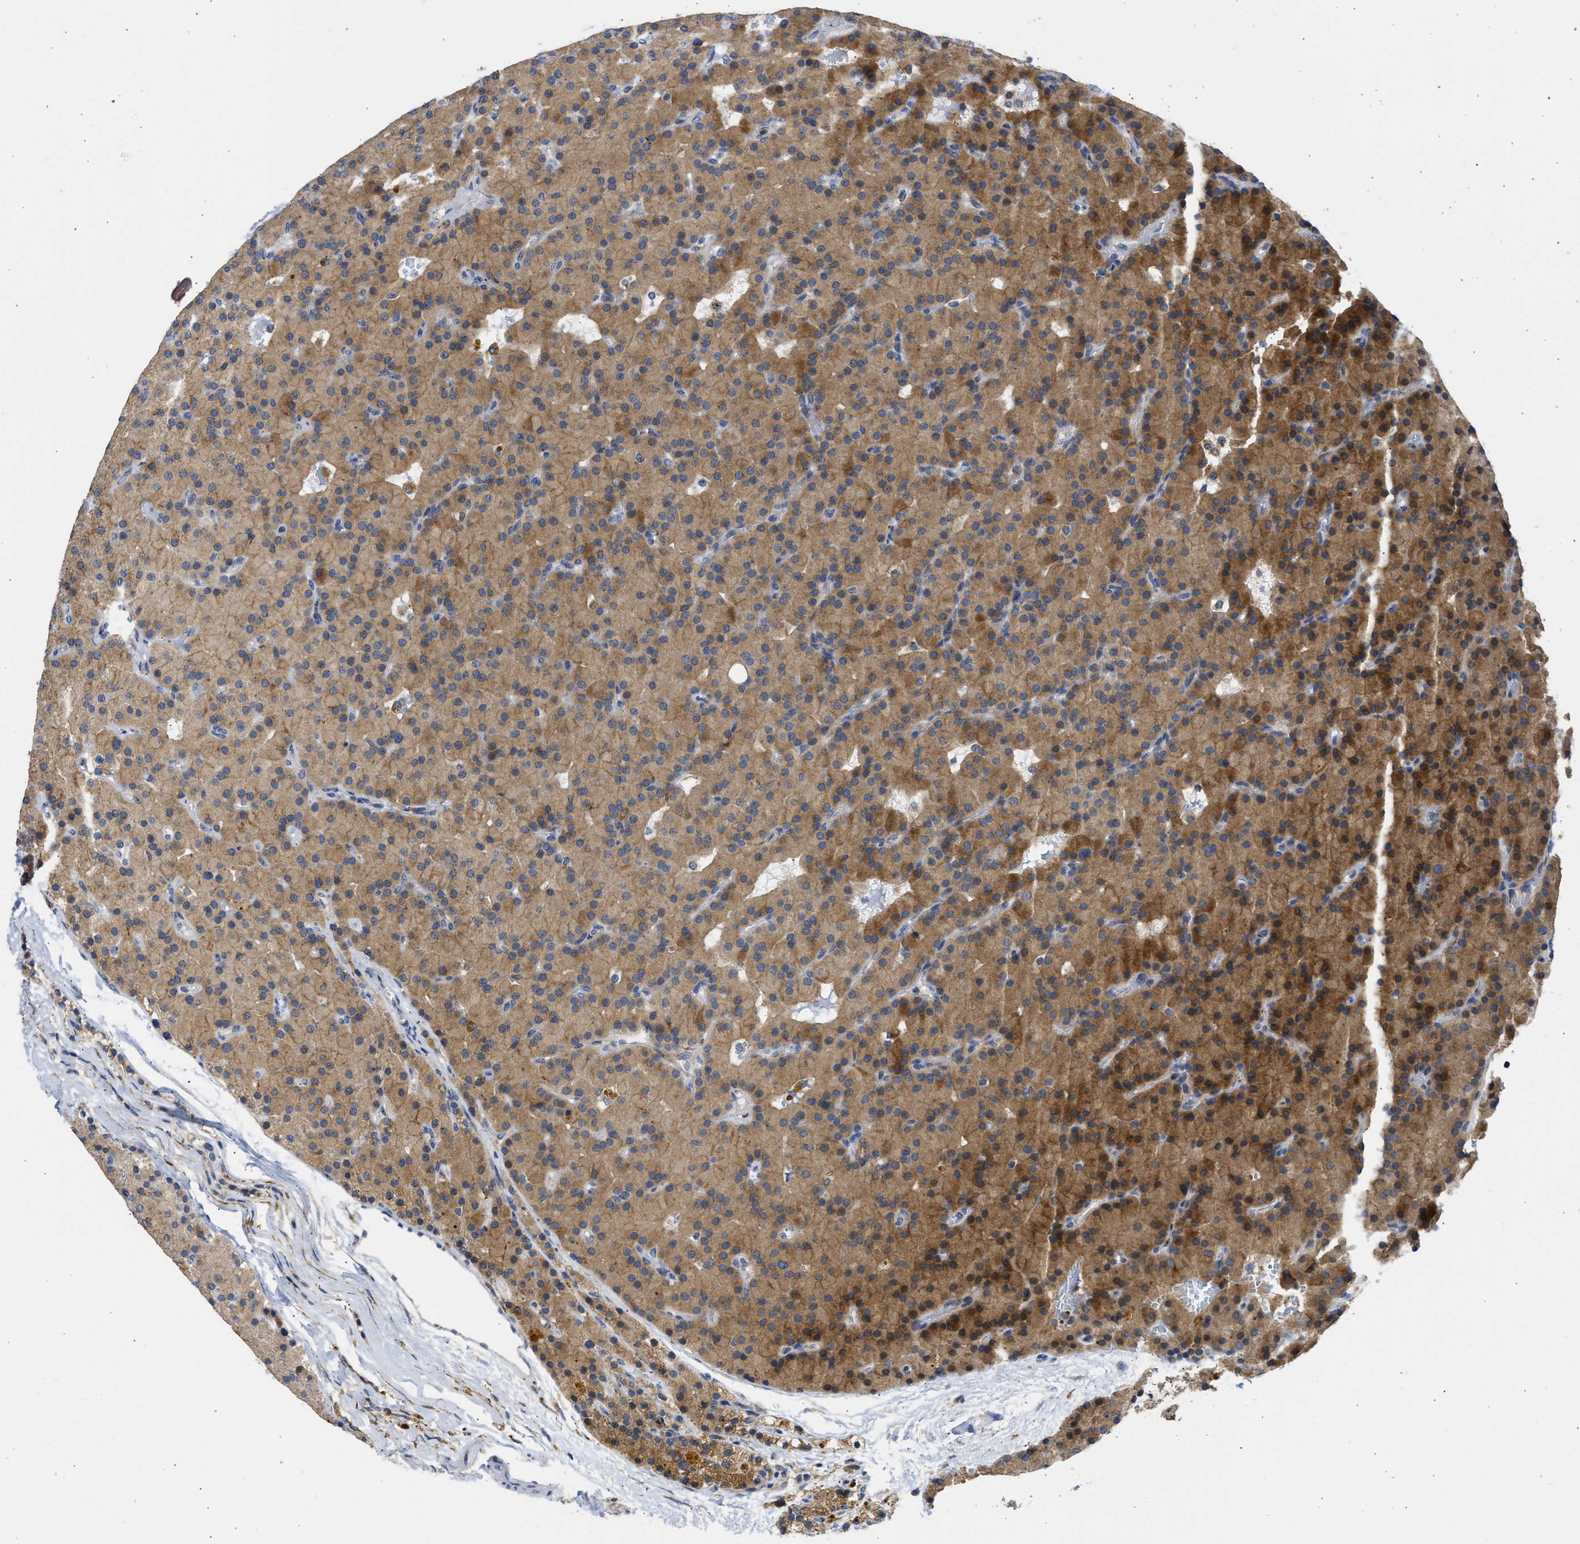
{"staining": {"intensity": "moderate", "quantity": ">75%", "location": "cytoplasmic/membranous"}, "tissue": "parathyroid gland", "cell_type": "Glandular cells", "image_type": "normal", "snomed": [{"axis": "morphology", "description": "Normal tissue, NOS"}, {"axis": "morphology", "description": "Adenoma, NOS"}, {"axis": "topography", "description": "Parathyroid gland"}], "caption": "Normal parathyroid gland demonstrates moderate cytoplasmic/membranous expression in approximately >75% of glandular cells Using DAB (3,3'-diaminobenzidine) (brown) and hematoxylin (blue) stains, captured at high magnification using brightfield microscopy..", "gene": "TMED1", "patient": {"sex": "male", "age": 75}}